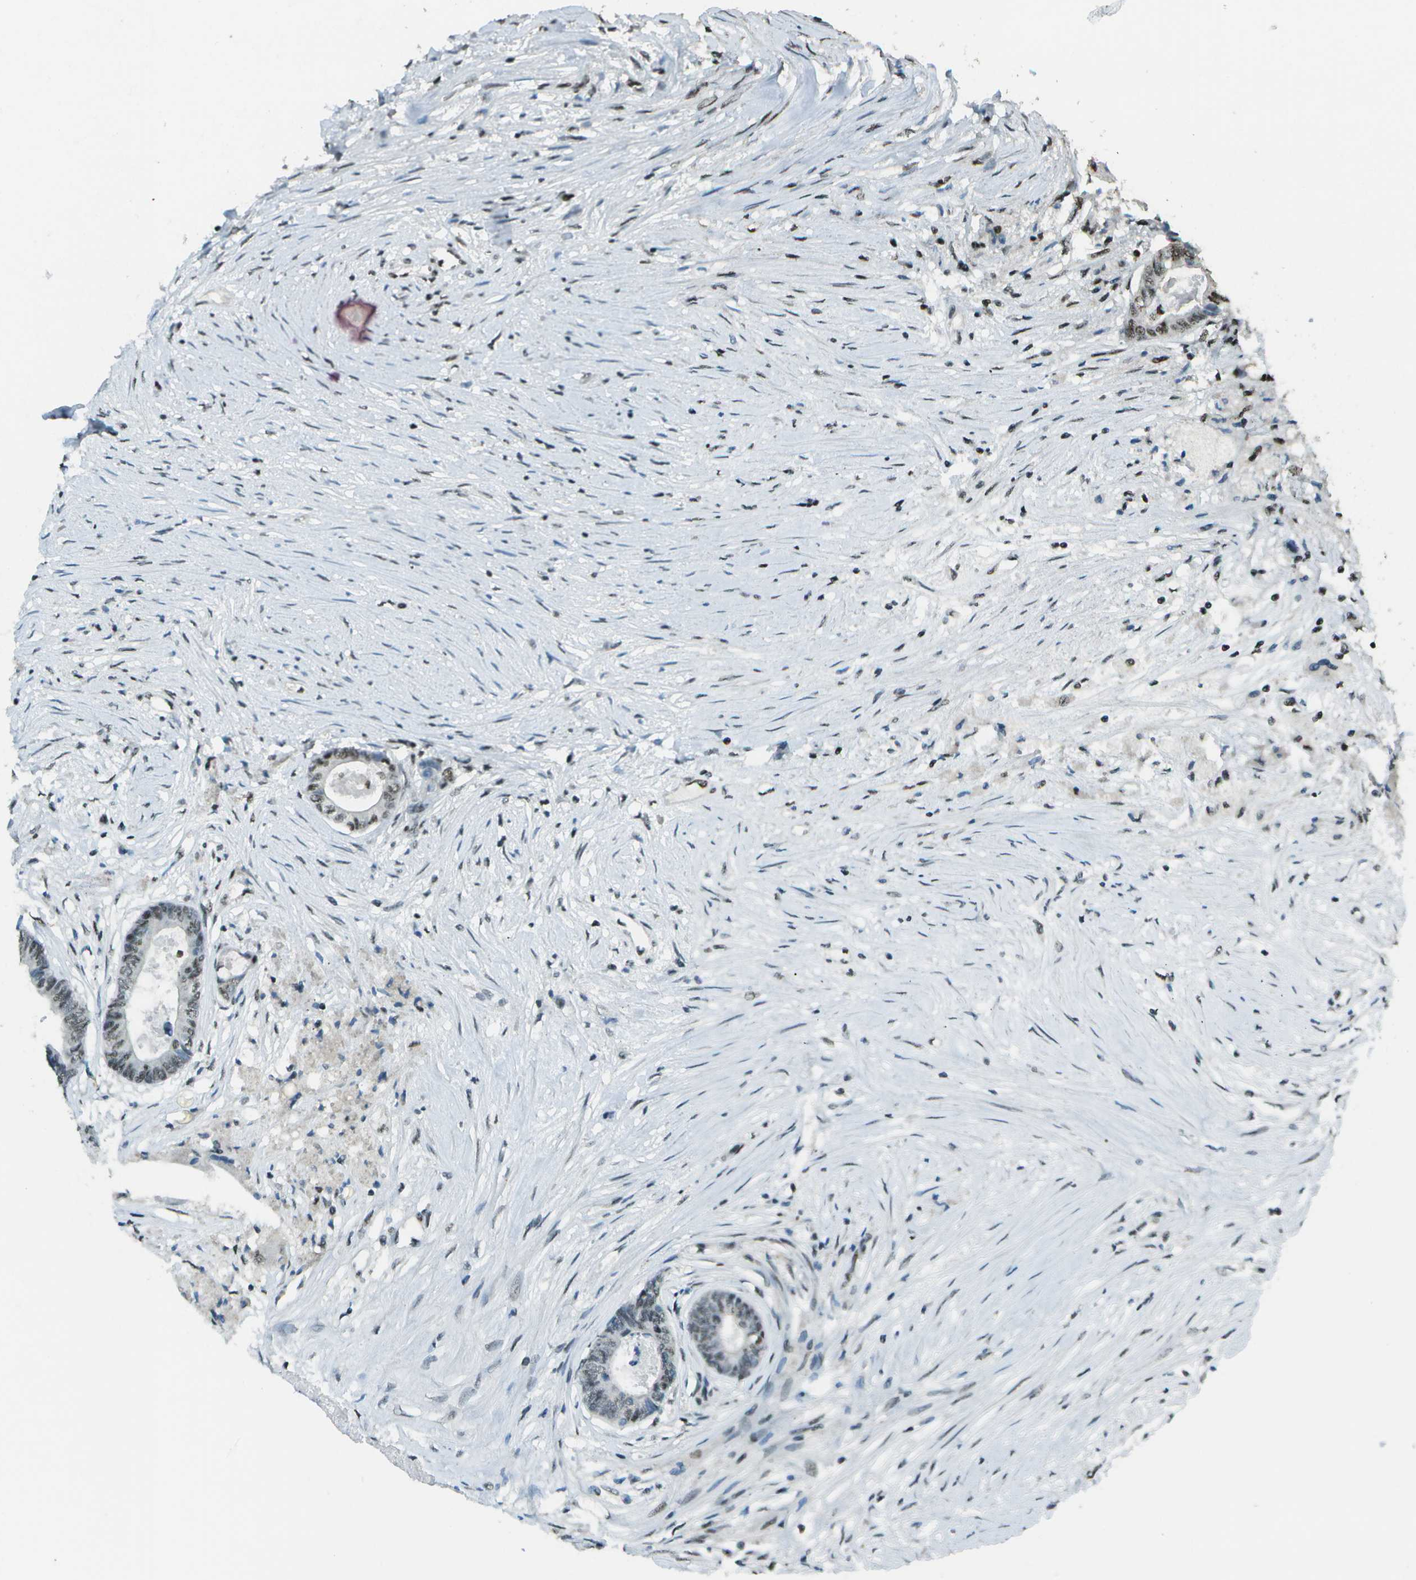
{"staining": {"intensity": "weak", "quantity": "25%-75%", "location": "nuclear"}, "tissue": "colorectal cancer", "cell_type": "Tumor cells", "image_type": "cancer", "snomed": [{"axis": "morphology", "description": "Adenocarcinoma, NOS"}, {"axis": "topography", "description": "Rectum"}], "caption": "Colorectal cancer tissue reveals weak nuclear staining in about 25%-75% of tumor cells, visualized by immunohistochemistry.", "gene": "DEPDC1", "patient": {"sex": "male", "age": 63}}